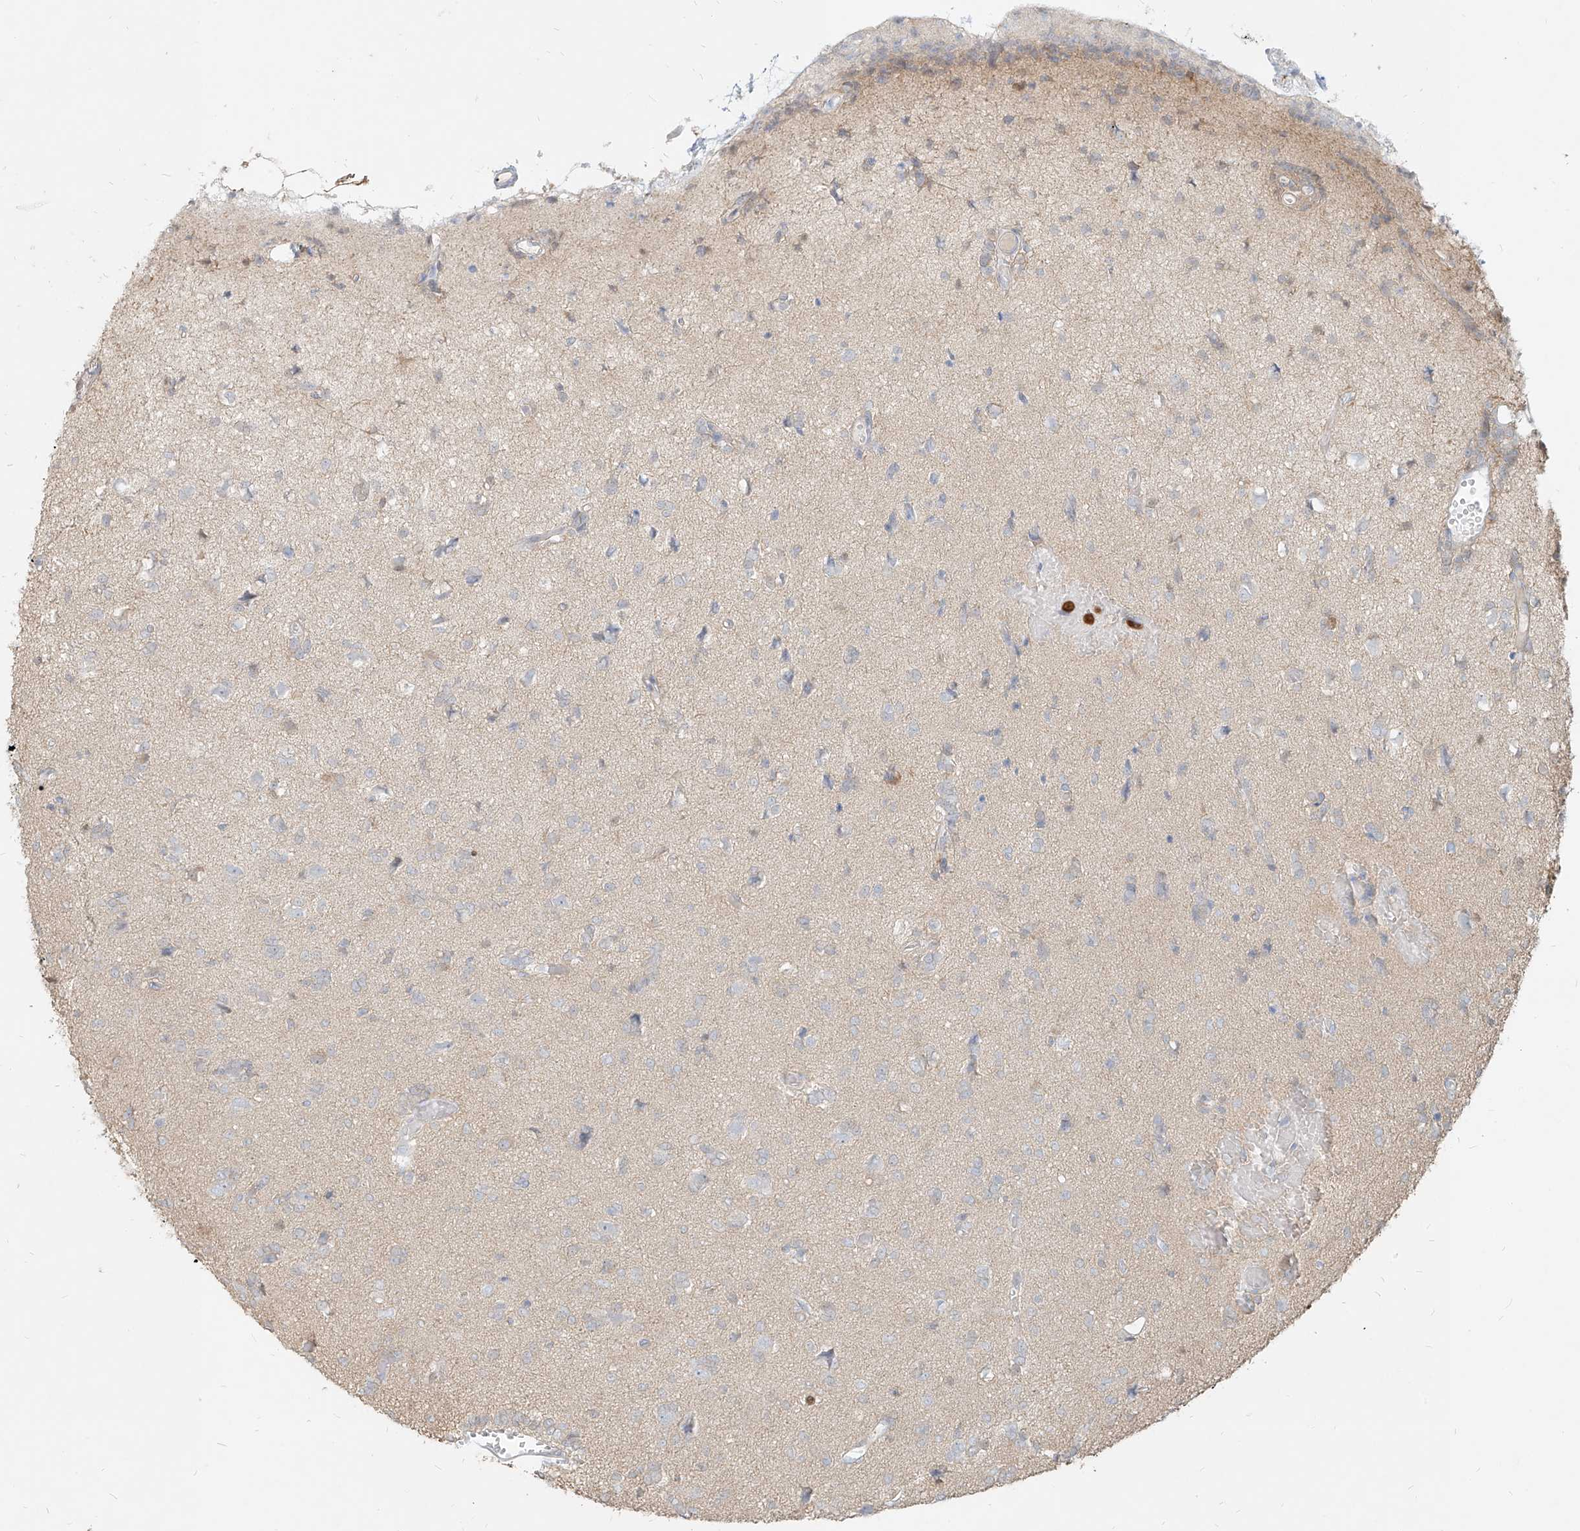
{"staining": {"intensity": "negative", "quantity": "none", "location": "none"}, "tissue": "glioma", "cell_type": "Tumor cells", "image_type": "cancer", "snomed": [{"axis": "morphology", "description": "Glioma, malignant, High grade"}, {"axis": "topography", "description": "Brain"}], "caption": "Glioma was stained to show a protein in brown. There is no significant expression in tumor cells.", "gene": "PGD", "patient": {"sex": "female", "age": 59}}